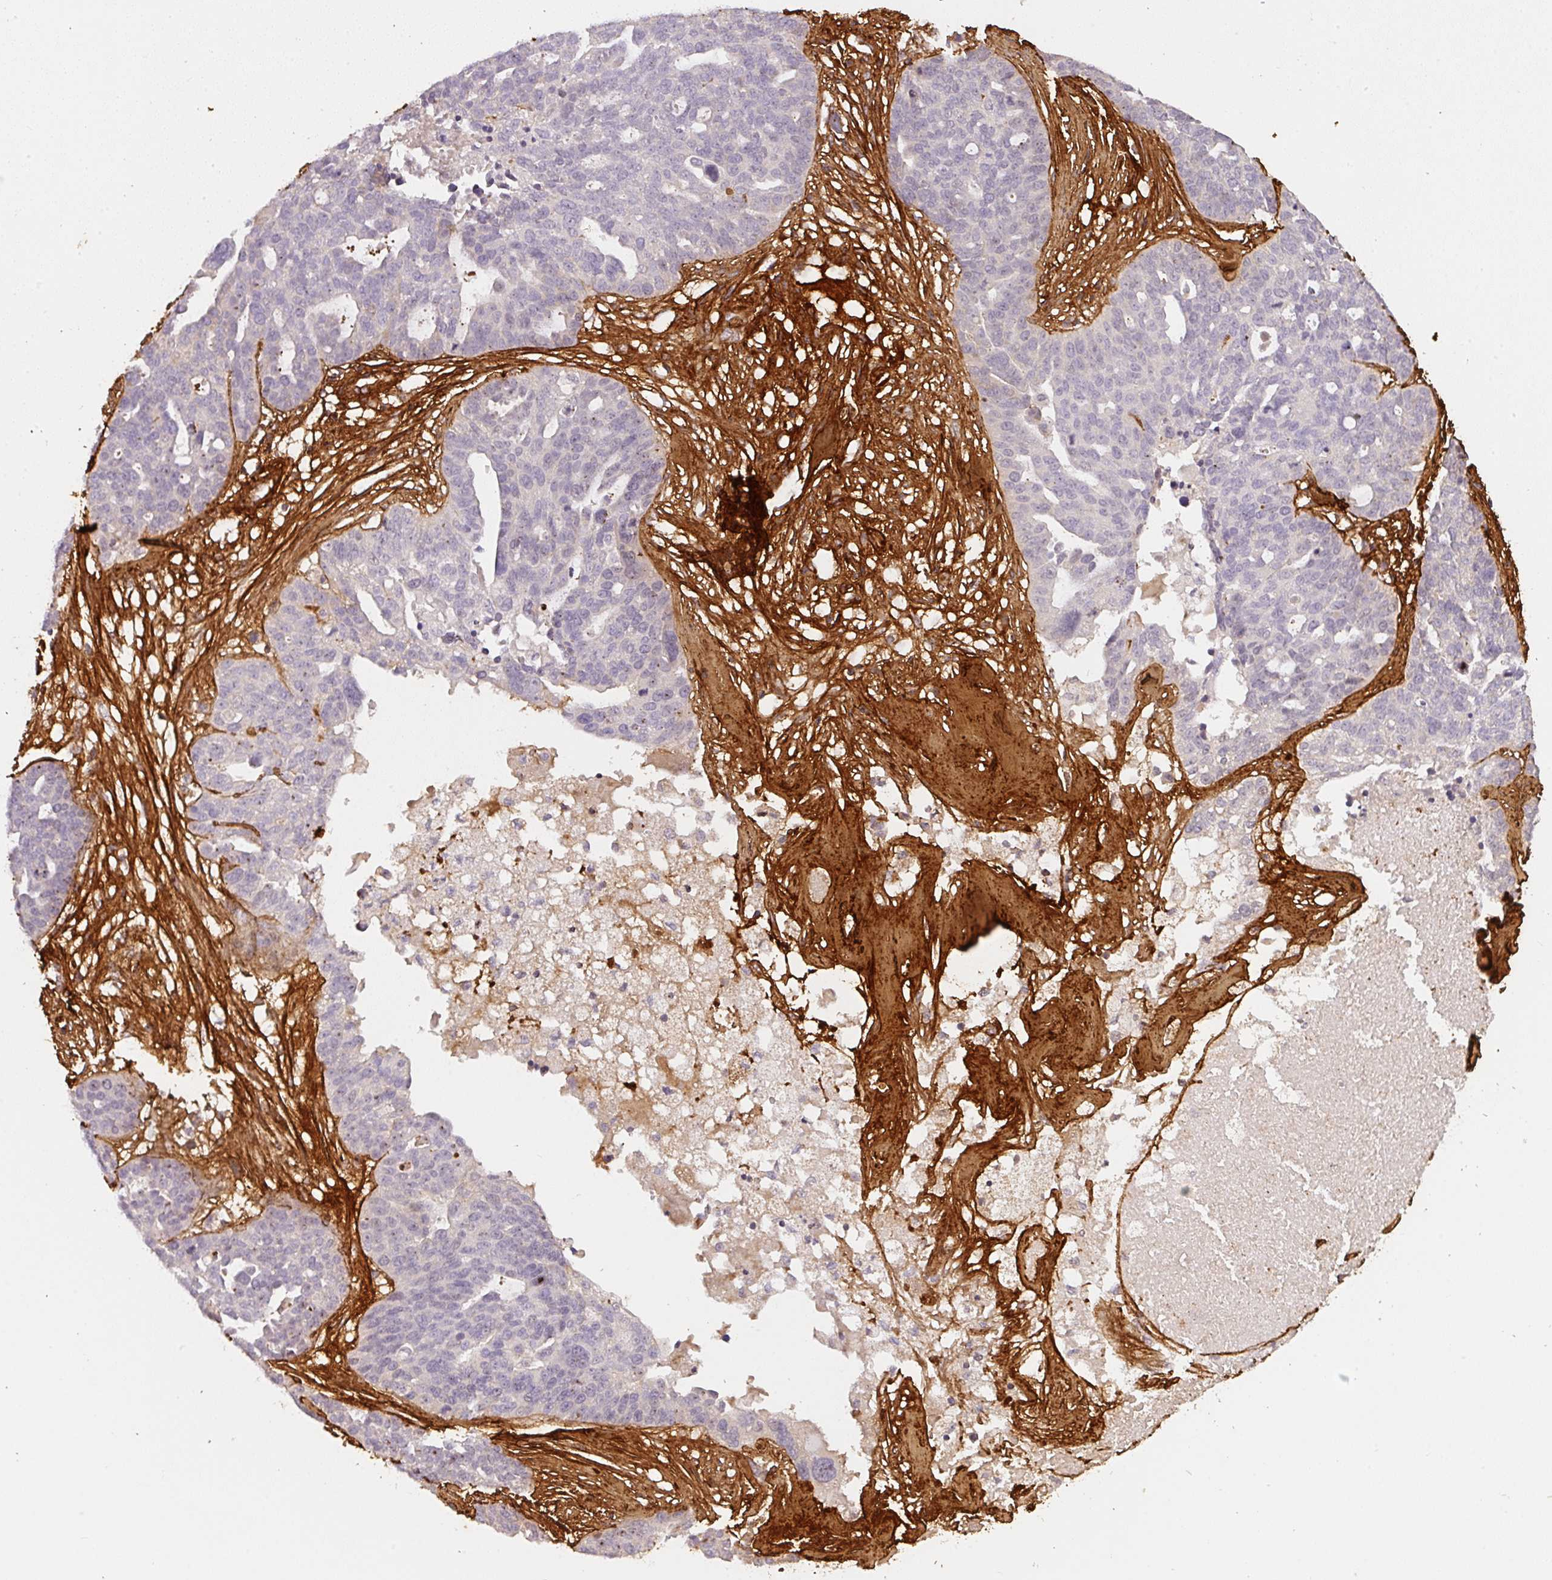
{"staining": {"intensity": "negative", "quantity": "none", "location": "none"}, "tissue": "ovarian cancer", "cell_type": "Tumor cells", "image_type": "cancer", "snomed": [{"axis": "morphology", "description": "Cystadenocarcinoma, serous, NOS"}, {"axis": "topography", "description": "Ovary"}], "caption": "The IHC image has no significant staining in tumor cells of ovarian cancer tissue.", "gene": "COL3A1", "patient": {"sex": "female", "age": 59}}